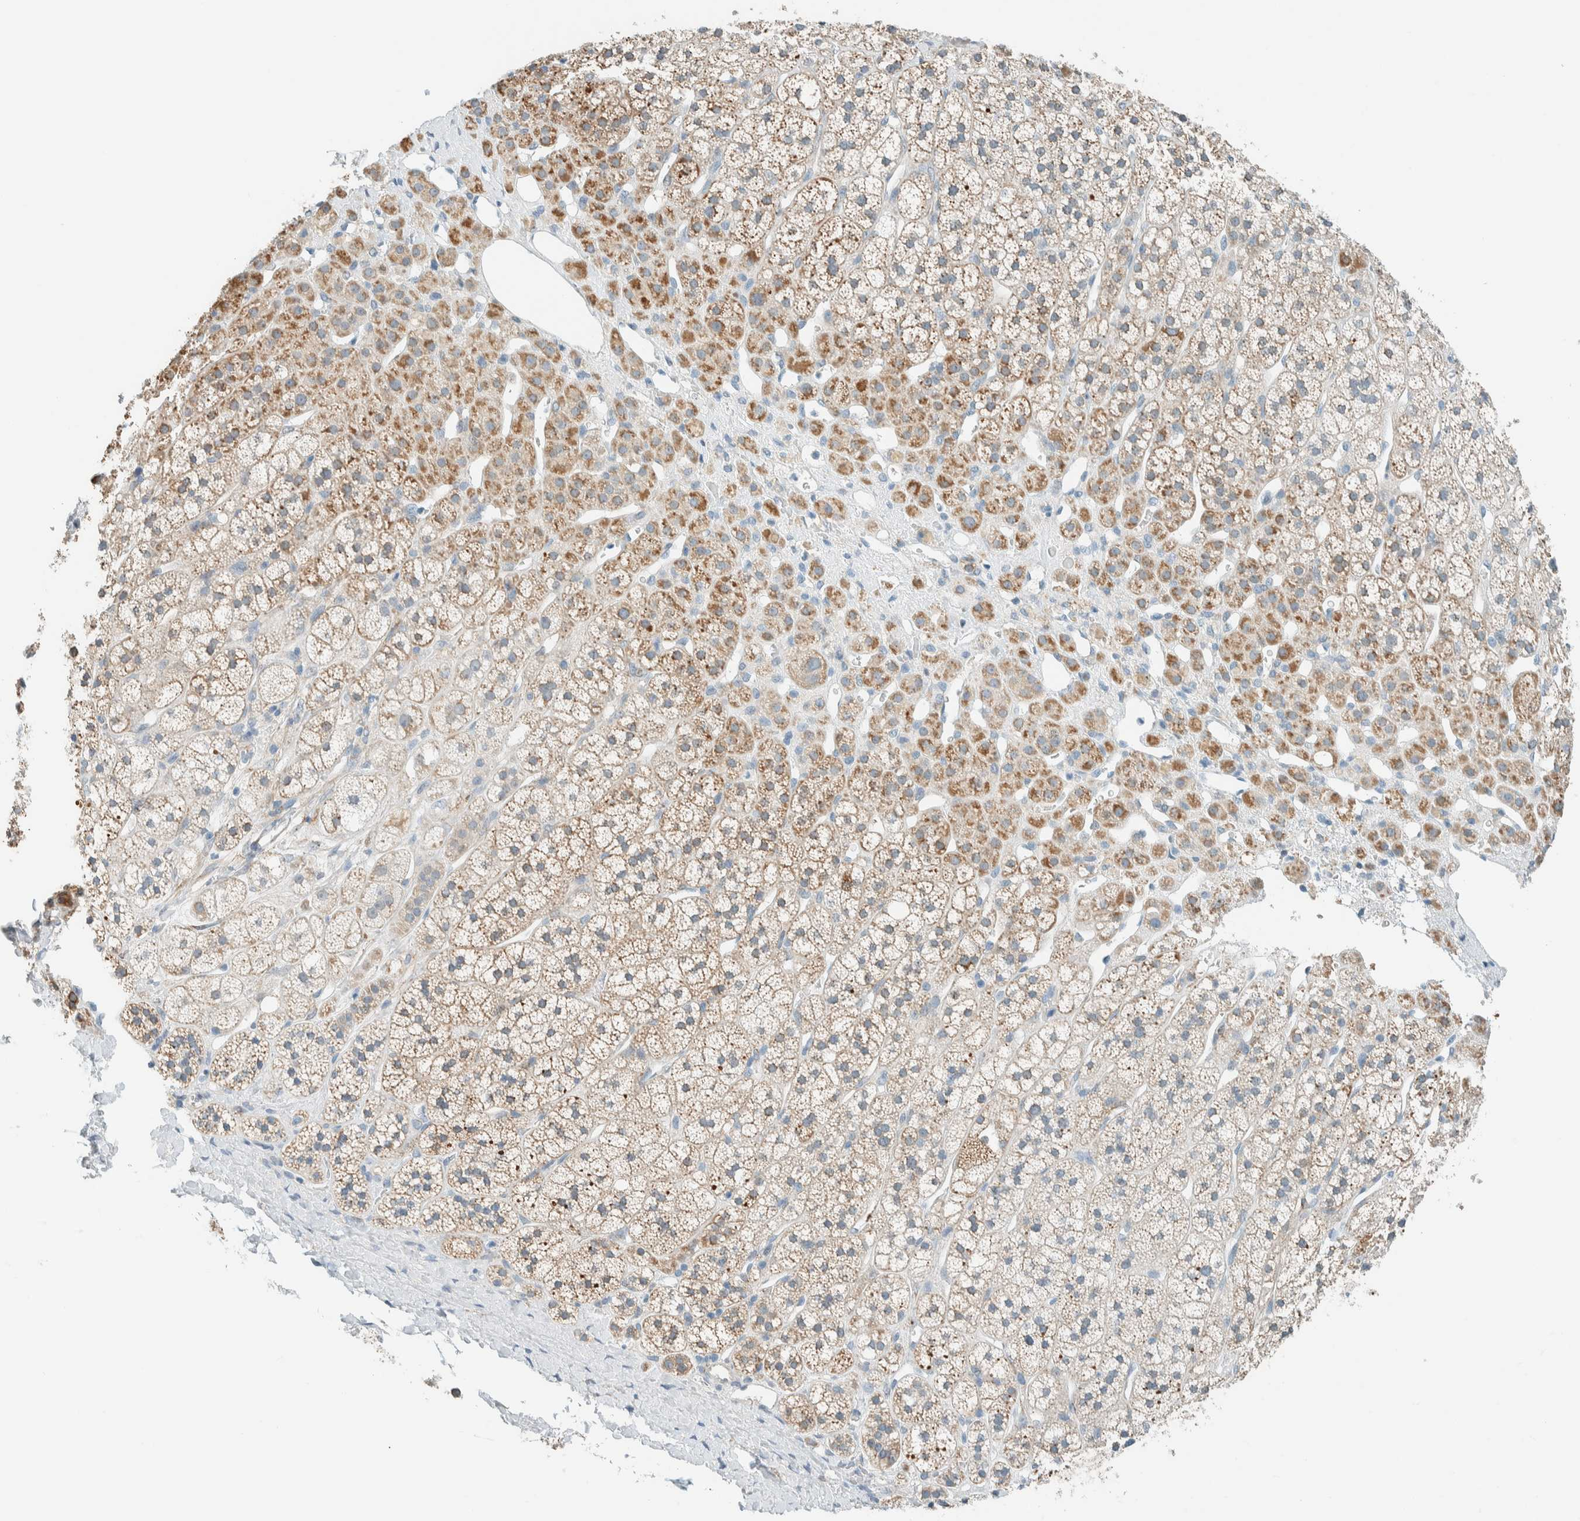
{"staining": {"intensity": "moderate", "quantity": ">75%", "location": "cytoplasmic/membranous"}, "tissue": "adrenal gland", "cell_type": "Glandular cells", "image_type": "normal", "snomed": [{"axis": "morphology", "description": "Normal tissue, NOS"}, {"axis": "topography", "description": "Adrenal gland"}], "caption": "A photomicrograph of human adrenal gland stained for a protein shows moderate cytoplasmic/membranous brown staining in glandular cells. The protein of interest is stained brown, and the nuclei are stained in blue (DAB (3,3'-diaminobenzidine) IHC with brightfield microscopy, high magnification).", "gene": "ALDH7A1", "patient": {"sex": "male", "age": 56}}